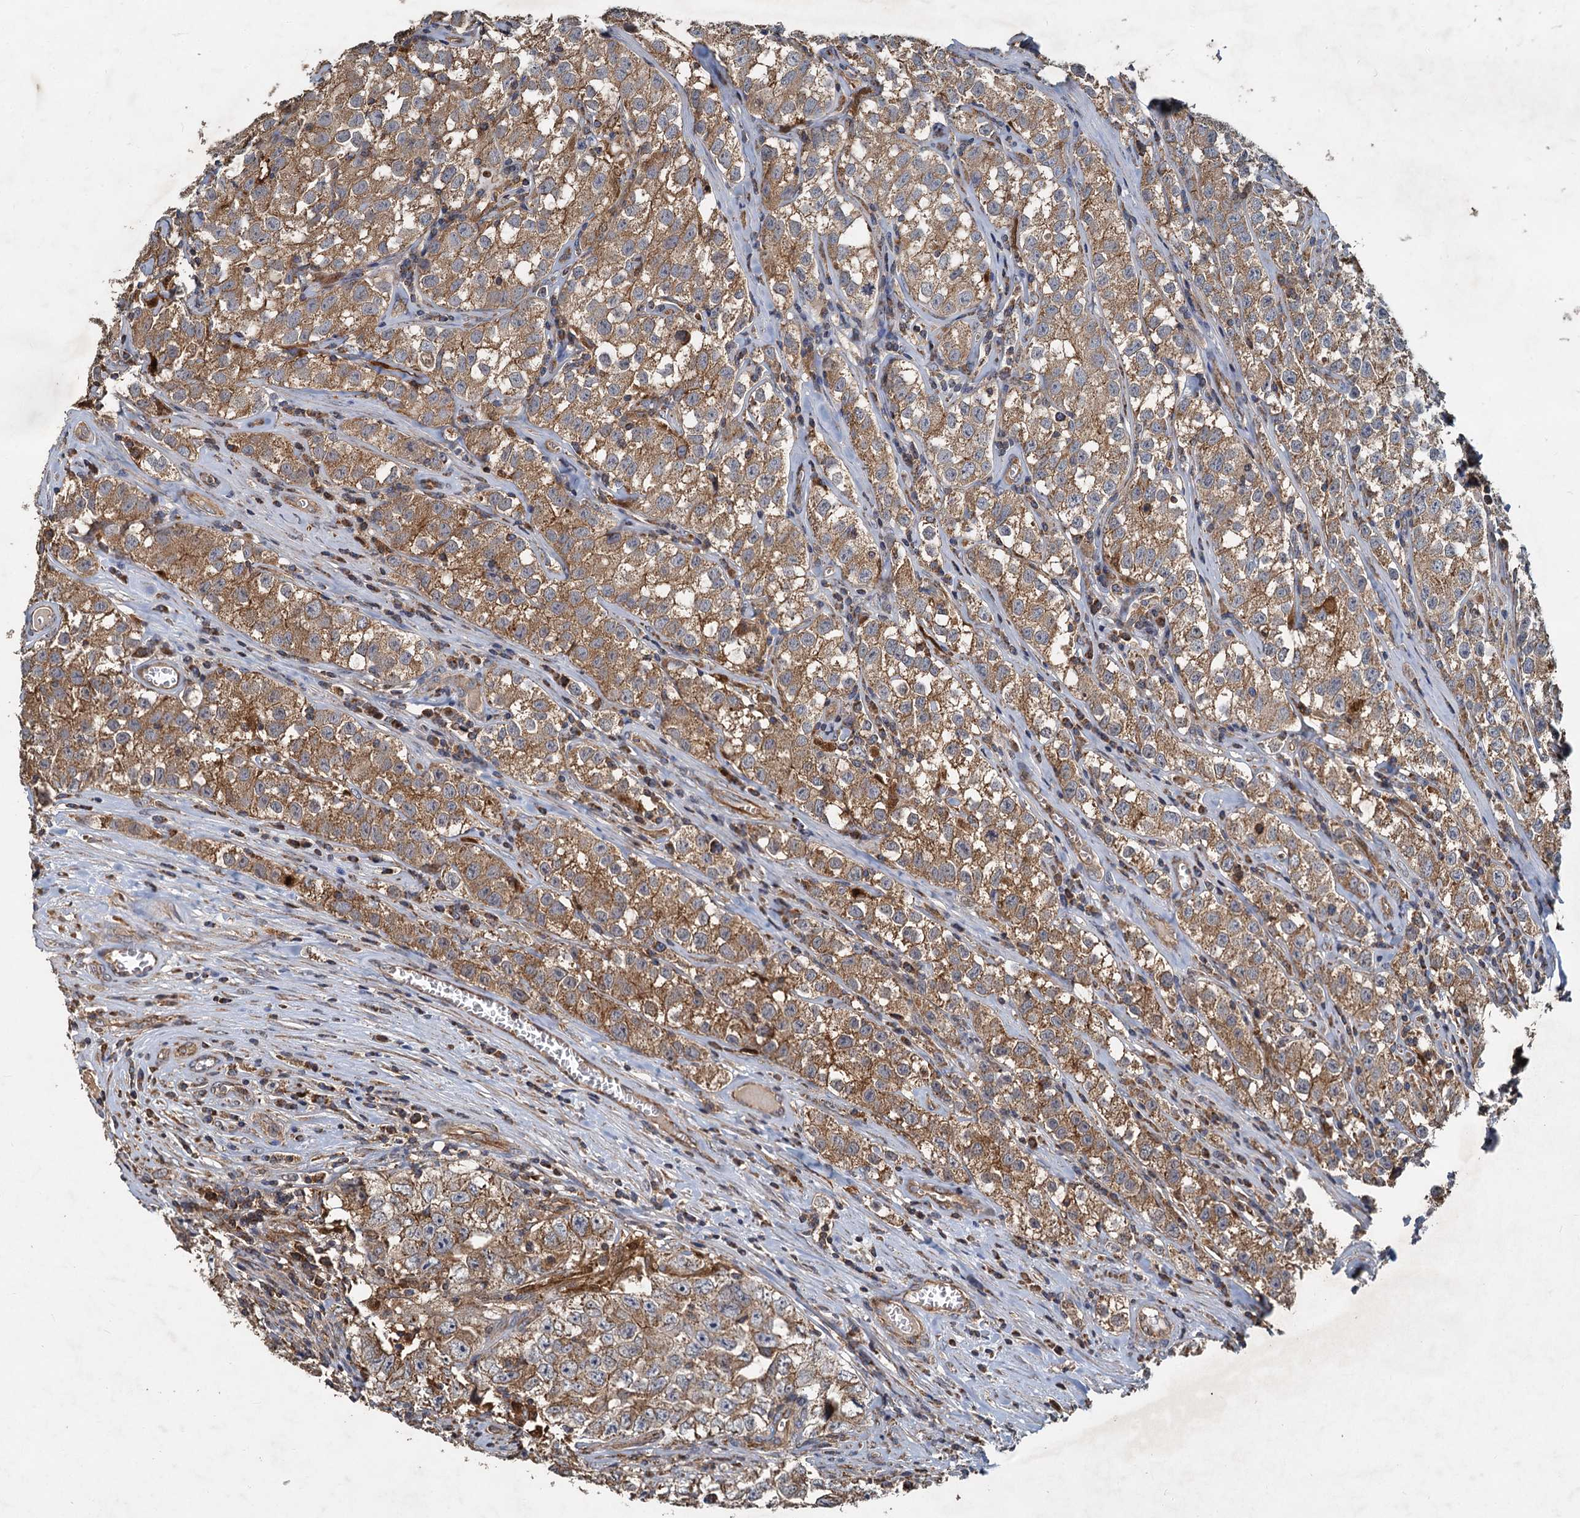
{"staining": {"intensity": "moderate", "quantity": ">75%", "location": "cytoplasmic/membranous"}, "tissue": "testis cancer", "cell_type": "Tumor cells", "image_type": "cancer", "snomed": [{"axis": "morphology", "description": "Seminoma, NOS"}, {"axis": "morphology", "description": "Carcinoma, Embryonal, NOS"}, {"axis": "topography", "description": "Testis"}], "caption": "DAB immunohistochemical staining of embryonal carcinoma (testis) shows moderate cytoplasmic/membranous protein expression in approximately >75% of tumor cells. (Stains: DAB in brown, nuclei in blue, Microscopy: brightfield microscopy at high magnification).", "gene": "SDS", "patient": {"sex": "male", "age": 43}}